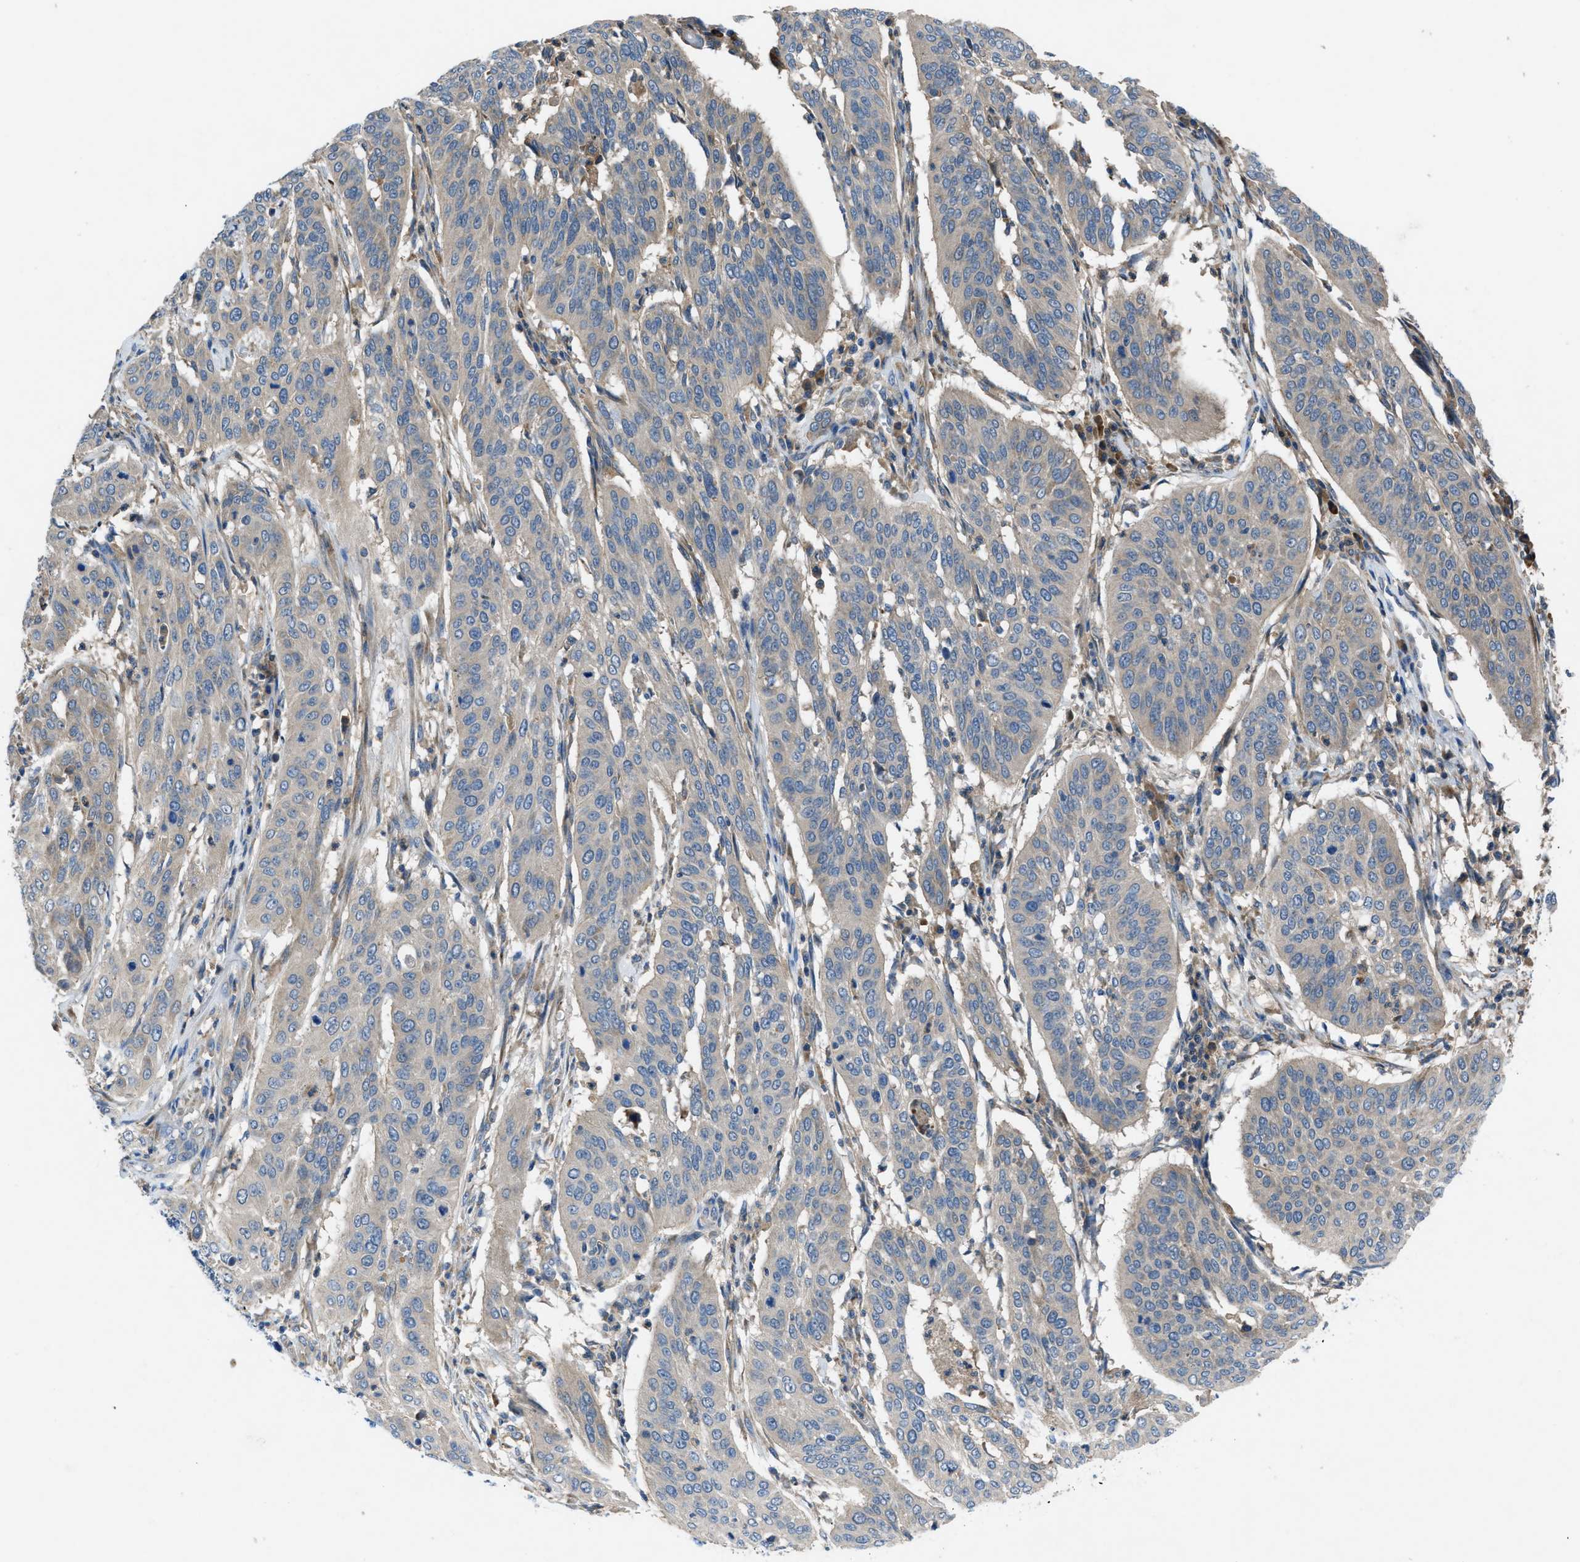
{"staining": {"intensity": "weak", "quantity": ">75%", "location": "cytoplasmic/membranous"}, "tissue": "cervical cancer", "cell_type": "Tumor cells", "image_type": "cancer", "snomed": [{"axis": "morphology", "description": "Normal tissue, NOS"}, {"axis": "morphology", "description": "Squamous cell carcinoma, NOS"}, {"axis": "topography", "description": "Cervix"}], "caption": "IHC (DAB (3,3'-diaminobenzidine)) staining of human cervical cancer exhibits weak cytoplasmic/membranous protein staining in about >75% of tumor cells. IHC stains the protein of interest in brown and the nuclei are stained blue.", "gene": "MAP3K20", "patient": {"sex": "female", "age": 39}}